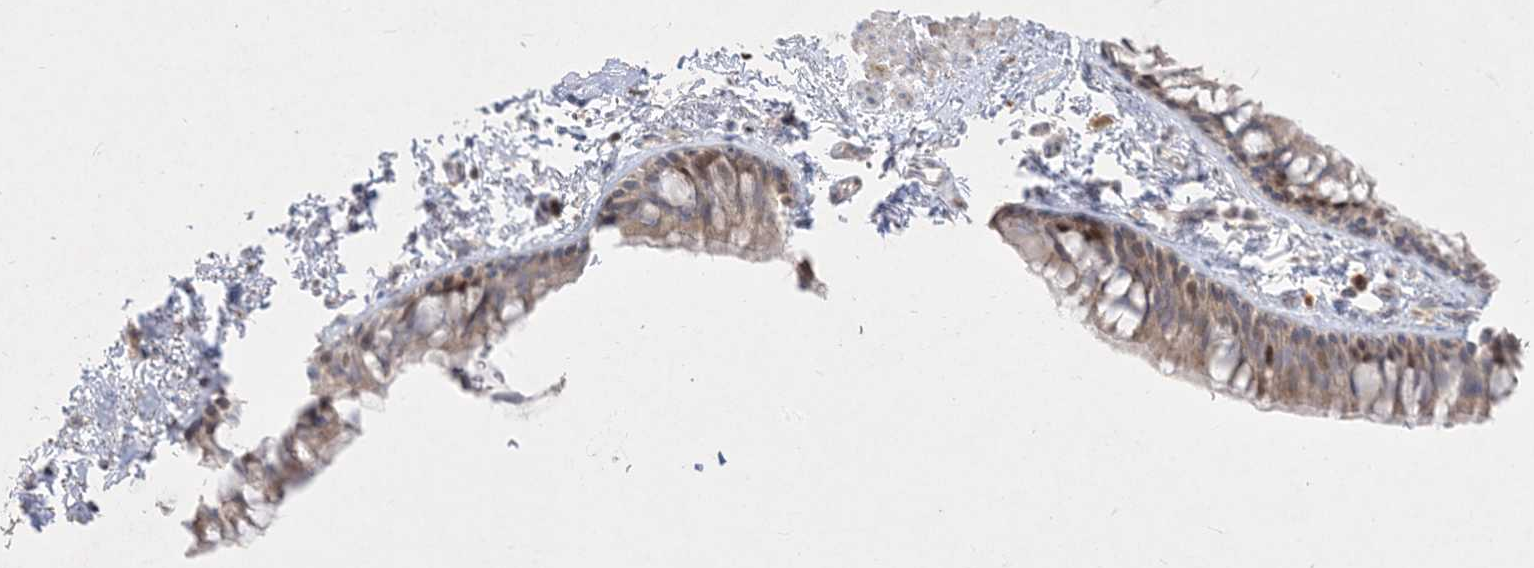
{"staining": {"intensity": "moderate", "quantity": "<25%", "location": "cytoplasmic/membranous,nuclear"}, "tissue": "bronchus", "cell_type": "Respiratory epithelial cells", "image_type": "normal", "snomed": [{"axis": "morphology", "description": "Normal tissue, NOS"}, {"axis": "topography", "description": "Cartilage tissue"}, {"axis": "topography", "description": "Bronchus"}], "caption": "The micrograph reveals a brown stain indicating the presence of a protein in the cytoplasmic/membranous,nuclear of respiratory epithelial cells in bronchus.", "gene": "BHLHE40", "patient": {"sex": "female", "age": 73}}